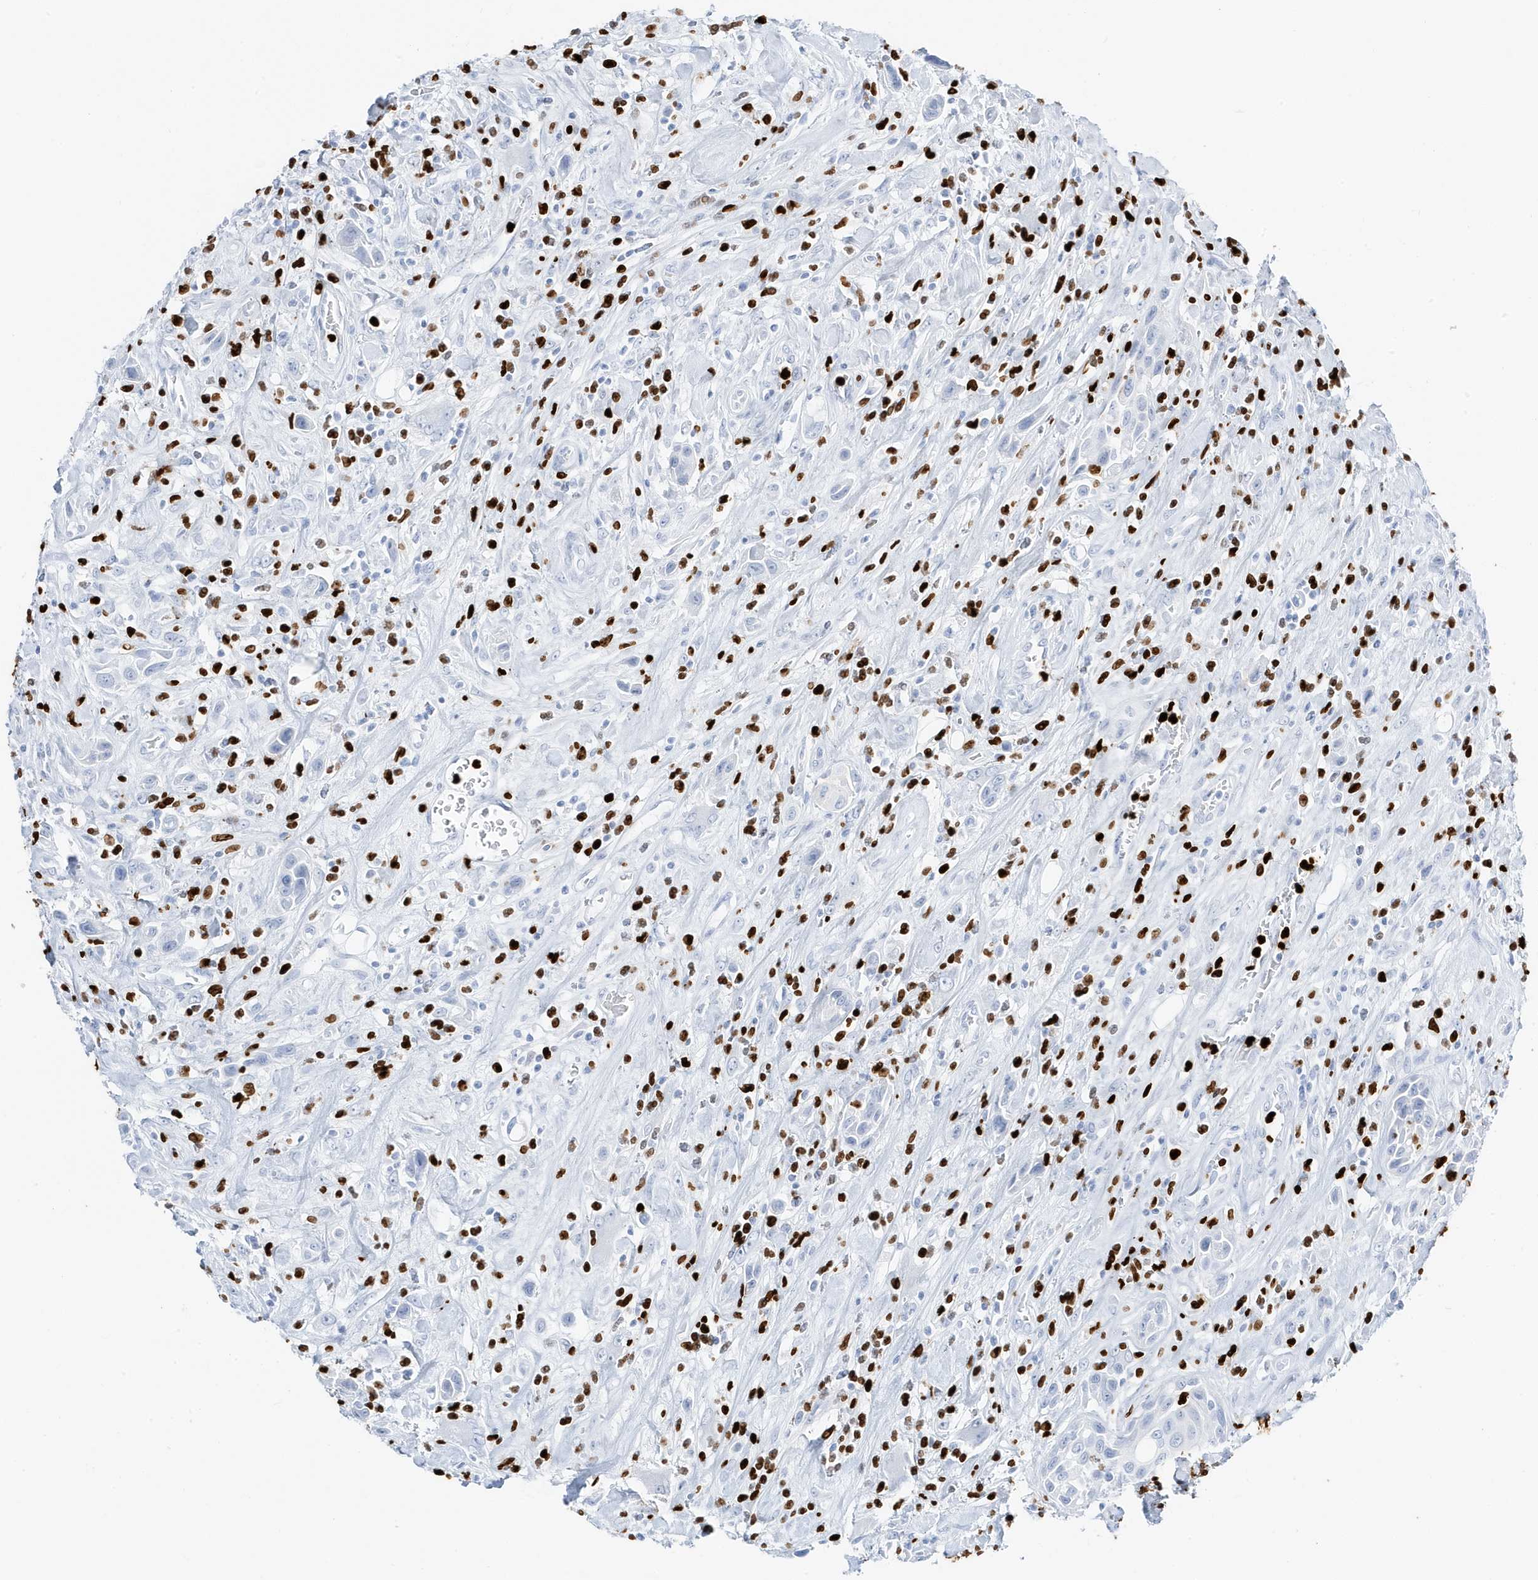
{"staining": {"intensity": "negative", "quantity": "none", "location": "none"}, "tissue": "urothelial cancer", "cell_type": "Tumor cells", "image_type": "cancer", "snomed": [{"axis": "morphology", "description": "Urothelial carcinoma, High grade"}, {"axis": "topography", "description": "Urinary bladder"}], "caption": "Immunohistochemistry (IHC) histopathology image of urothelial cancer stained for a protein (brown), which reveals no expression in tumor cells.", "gene": "MNDA", "patient": {"sex": "male", "age": 50}}